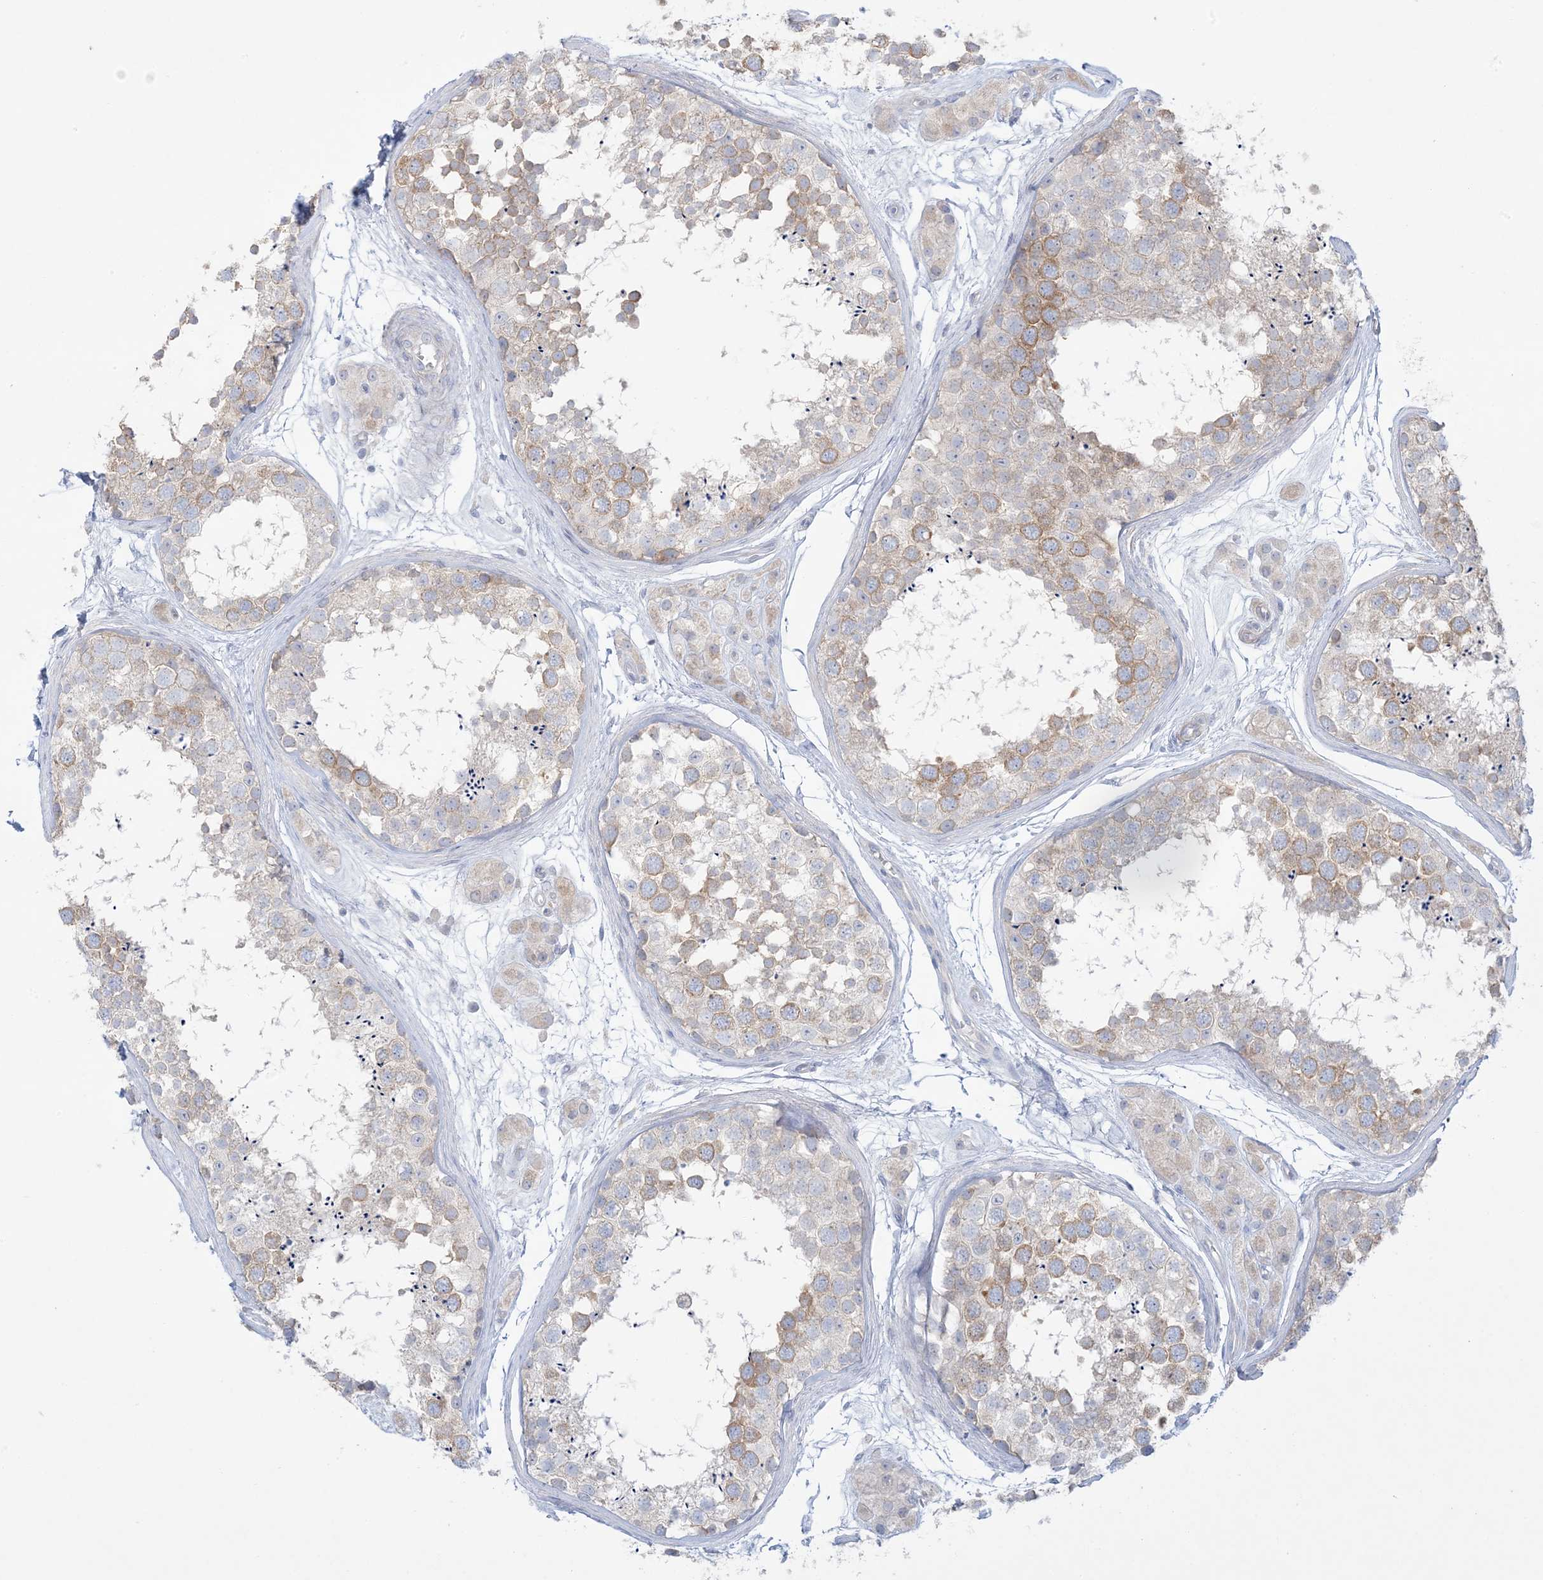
{"staining": {"intensity": "moderate", "quantity": "<25%", "location": "cytoplasmic/membranous"}, "tissue": "testis", "cell_type": "Cells in seminiferous ducts", "image_type": "normal", "snomed": [{"axis": "morphology", "description": "Normal tissue, NOS"}, {"axis": "topography", "description": "Testis"}], "caption": "A high-resolution histopathology image shows immunohistochemistry (IHC) staining of unremarkable testis, which demonstrates moderate cytoplasmic/membranous staining in about <25% of cells in seminiferous ducts.", "gene": "FAM184A", "patient": {"sex": "male", "age": 56}}